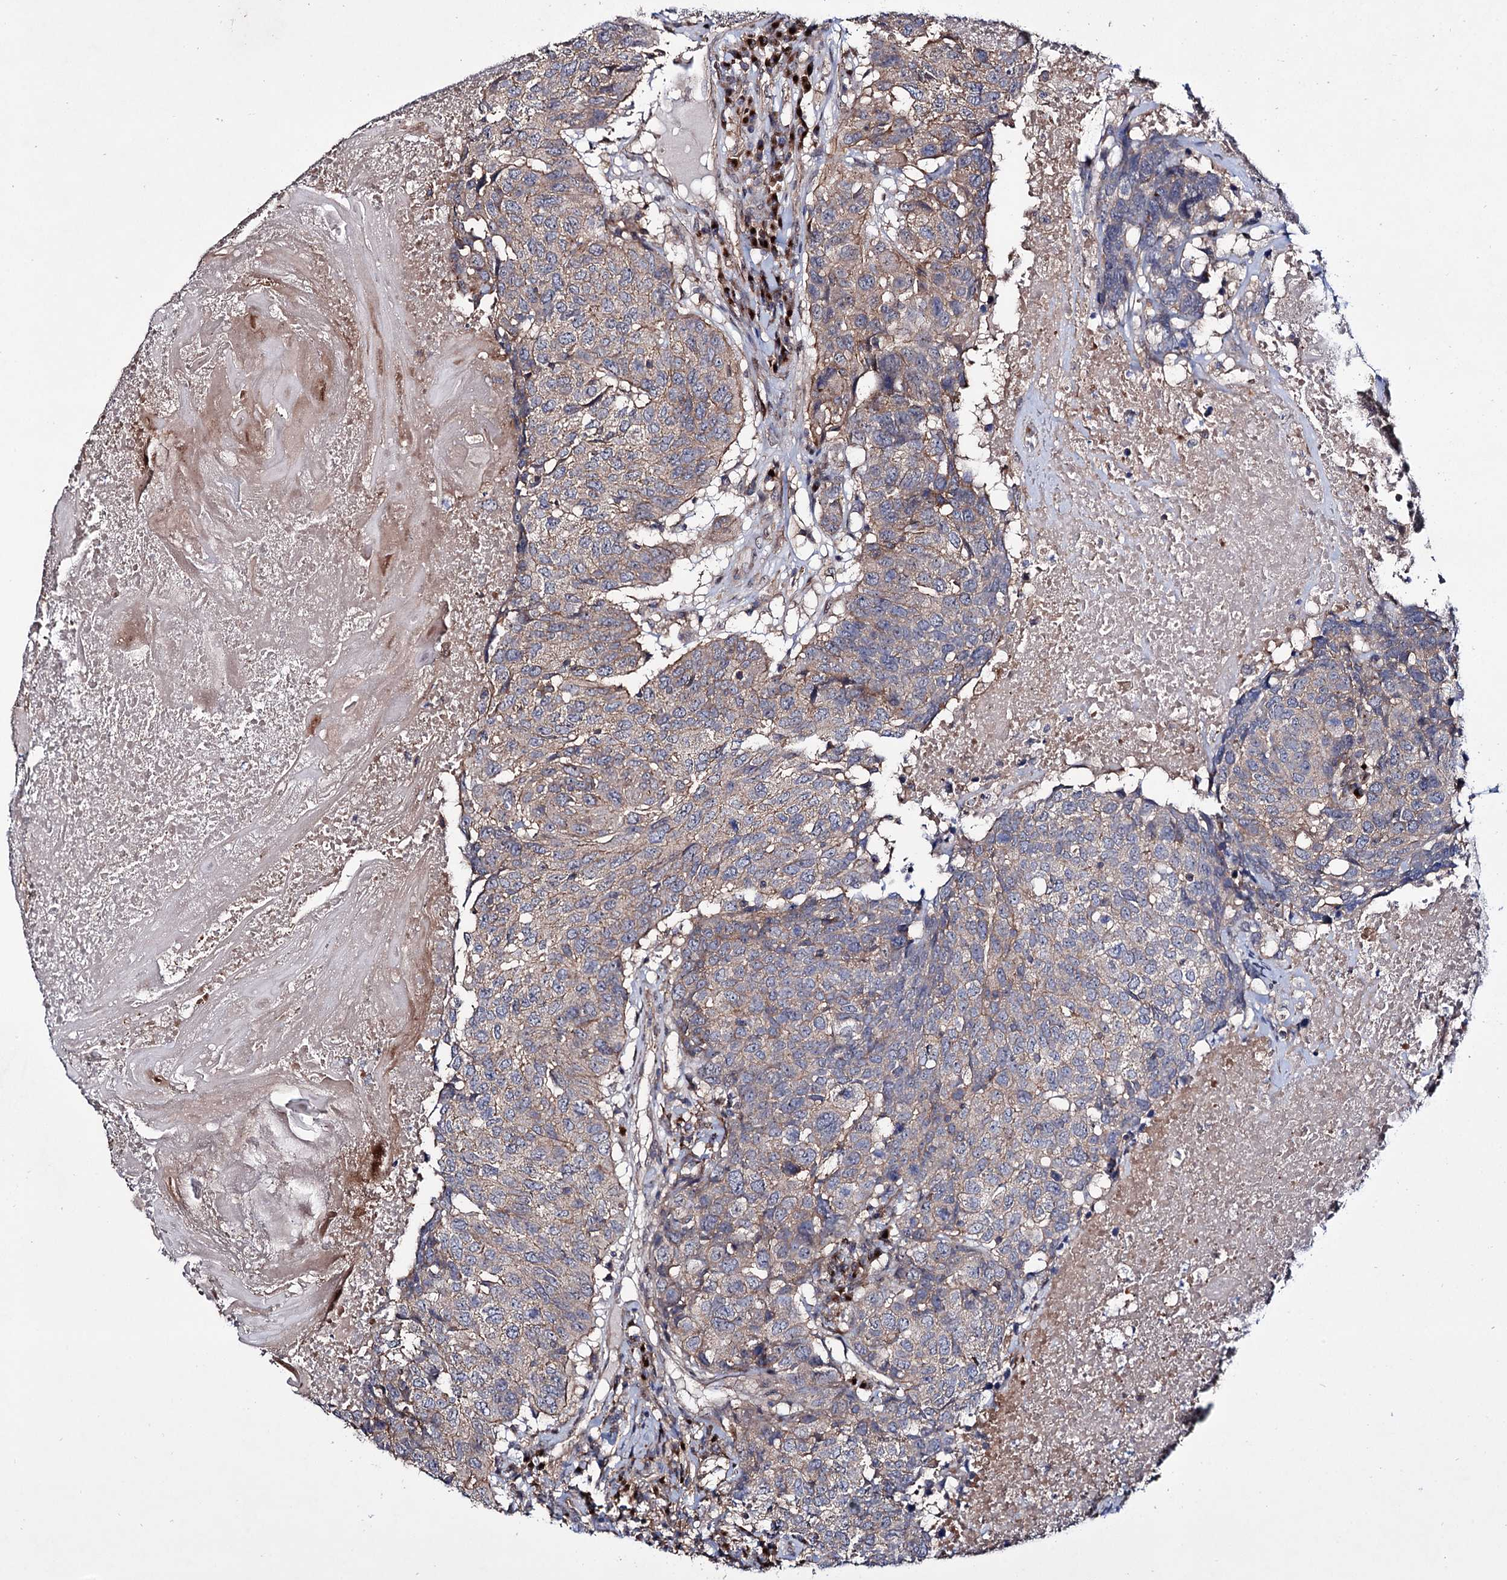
{"staining": {"intensity": "weak", "quantity": ">75%", "location": "cytoplasmic/membranous"}, "tissue": "head and neck cancer", "cell_type": "Tumor cells", "image_type": "cancer", "snomed": [{"axis": "morphology", "description": "Squamous cell carcinoma, NOS"}, {"axis": "topography", "description": "Head-Neck"}], "caption": "Tumor cells exhibit low levels of weak cytoplasmic/membranous expression in approximately >75% of cells in head and neck cancer.", "gene": "SEC24A", "patient": {"sex": "male", "age": 66}}